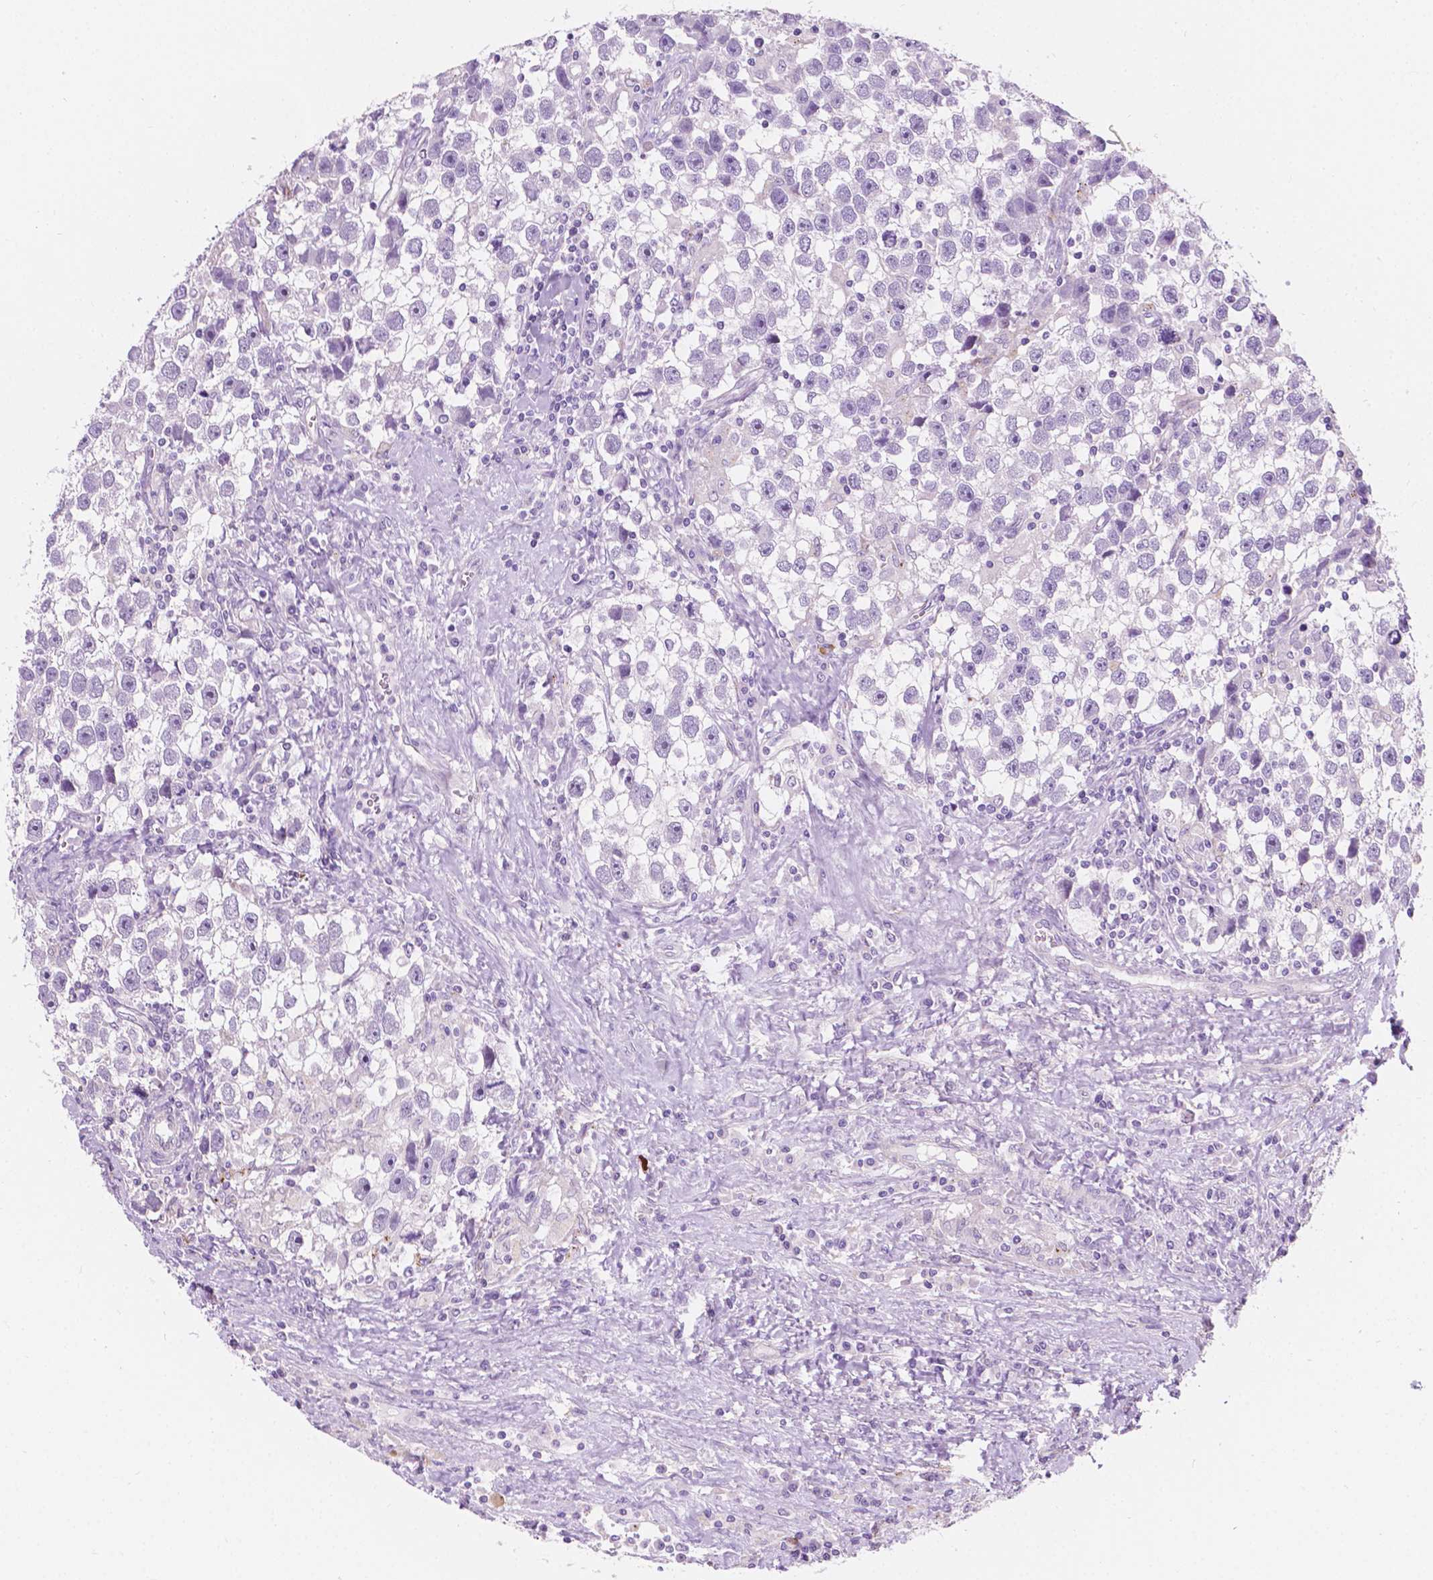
{"staining": {"intensity": "weak", "quantity": "<25%", "location": "nuclear"}, "tissue": "testis cancer", "cell_type": "Tumor cells", "image_type": "cancer", "snomed": [{"axis": "morphology", "description": "Seminoma, NOS"}, {"axis": "topography", "description": "Testis"}], "caption": "Testis cancer stained for a protein using IHC exhibits no expression tumor cells.", "gene": "NOS1AP", "patient": {"sex": "male", "age": 43}}